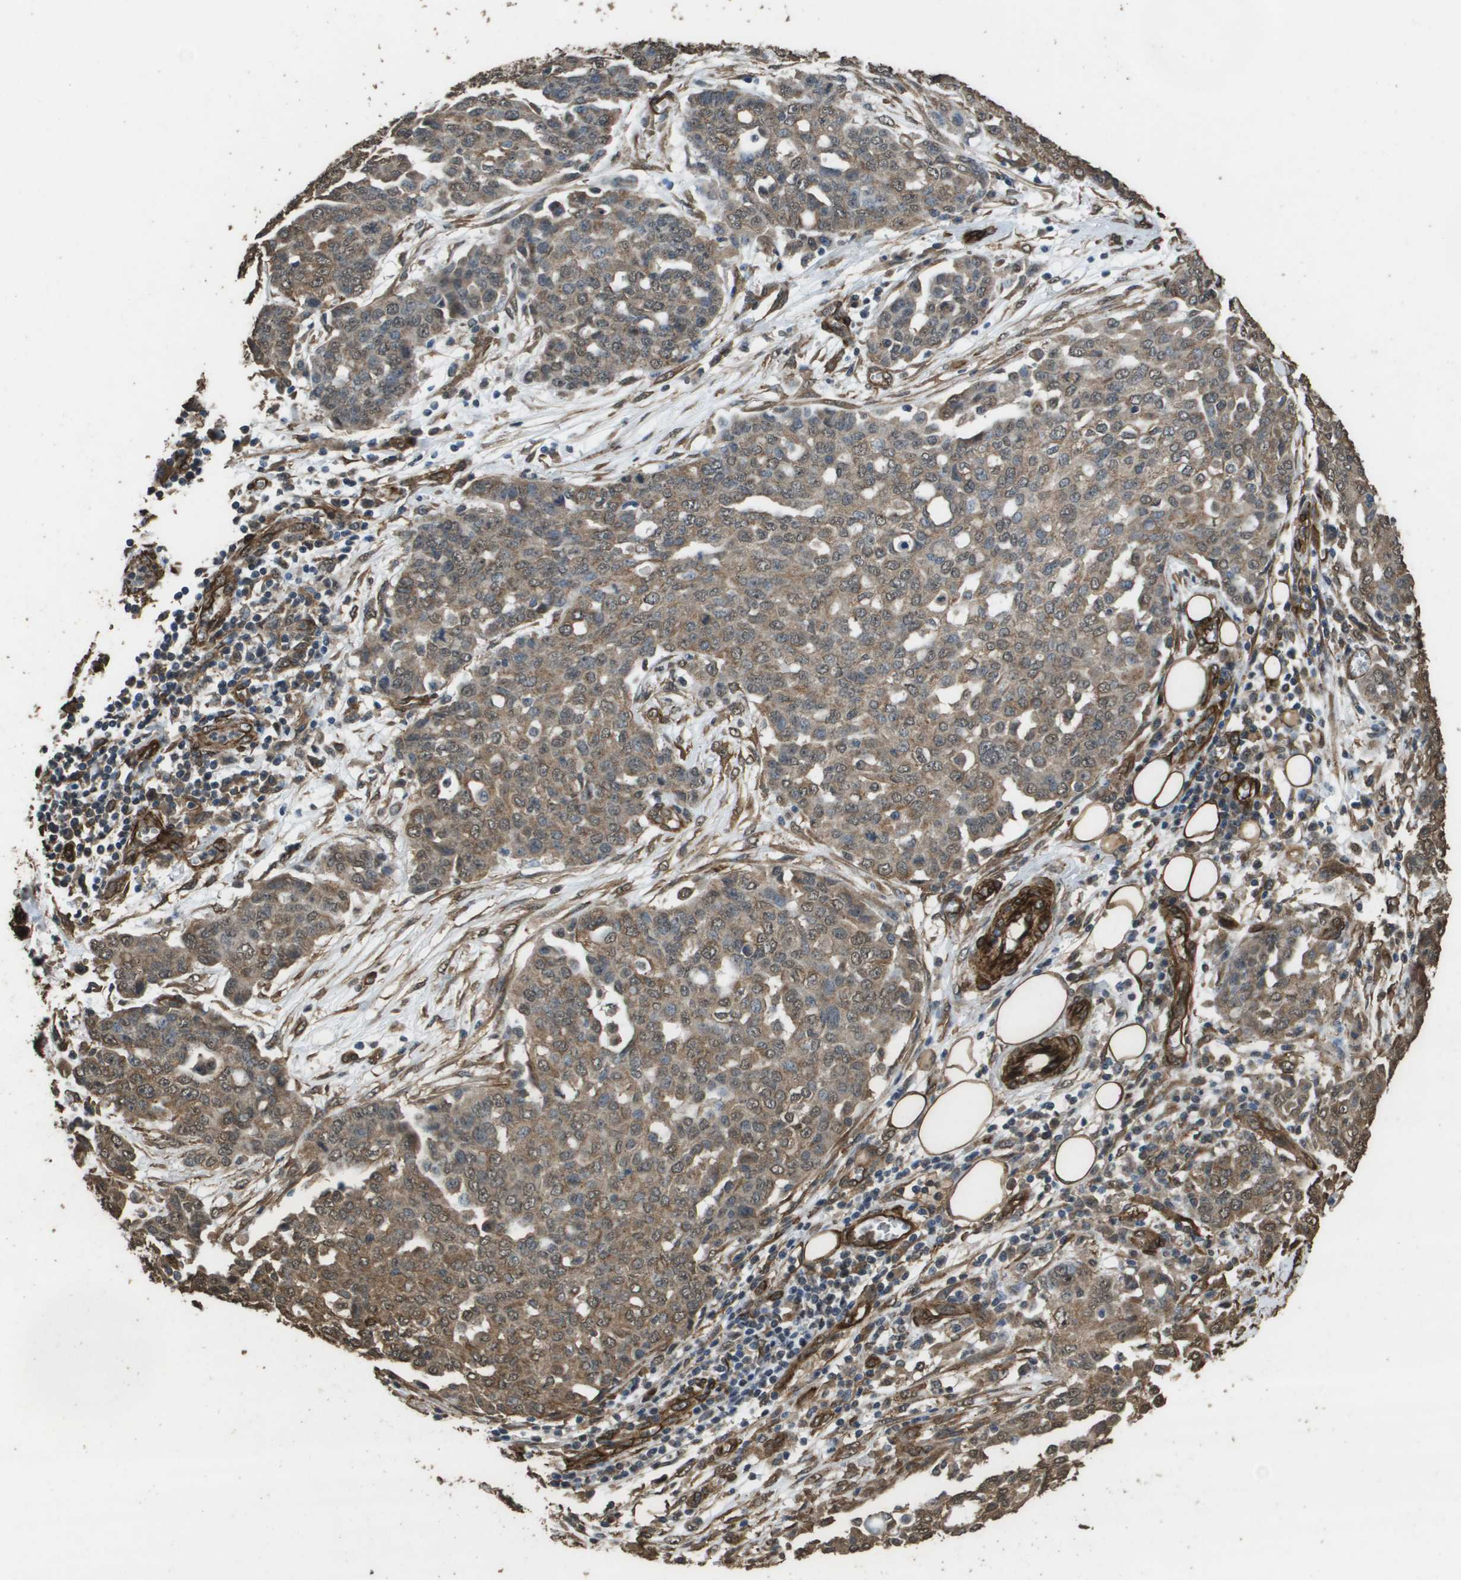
{"staining": {"intensity": "moderate", "quantity": ">75%", "location": "cytoplasmic/membranous,nuclear"}, "tissue": "ovarian cancer", "cell_type": "Tumor cells", "image_type": "cancer", "snomed": [{"axis": "morphology", "description": "Cystadenocarcinoma, serous, NOS"}, {"axis": "topography", "description": "Soft tissue"}, {"axis": "topography", "description": "Ovary"}], "caption": "Moderate cytoplasmic/membranous and nuclear expression is present in approximately >75% of tumor cells in ovarian serous cystadenocarcinoma. Using DAB (3,3'-diaminobenzidine) (brown) and hematoxylin (blue) stains, captured at high magnification using brightfield microscopy.", "gene": "AAMP", "patient": {"sex": "female", "age": 57}}